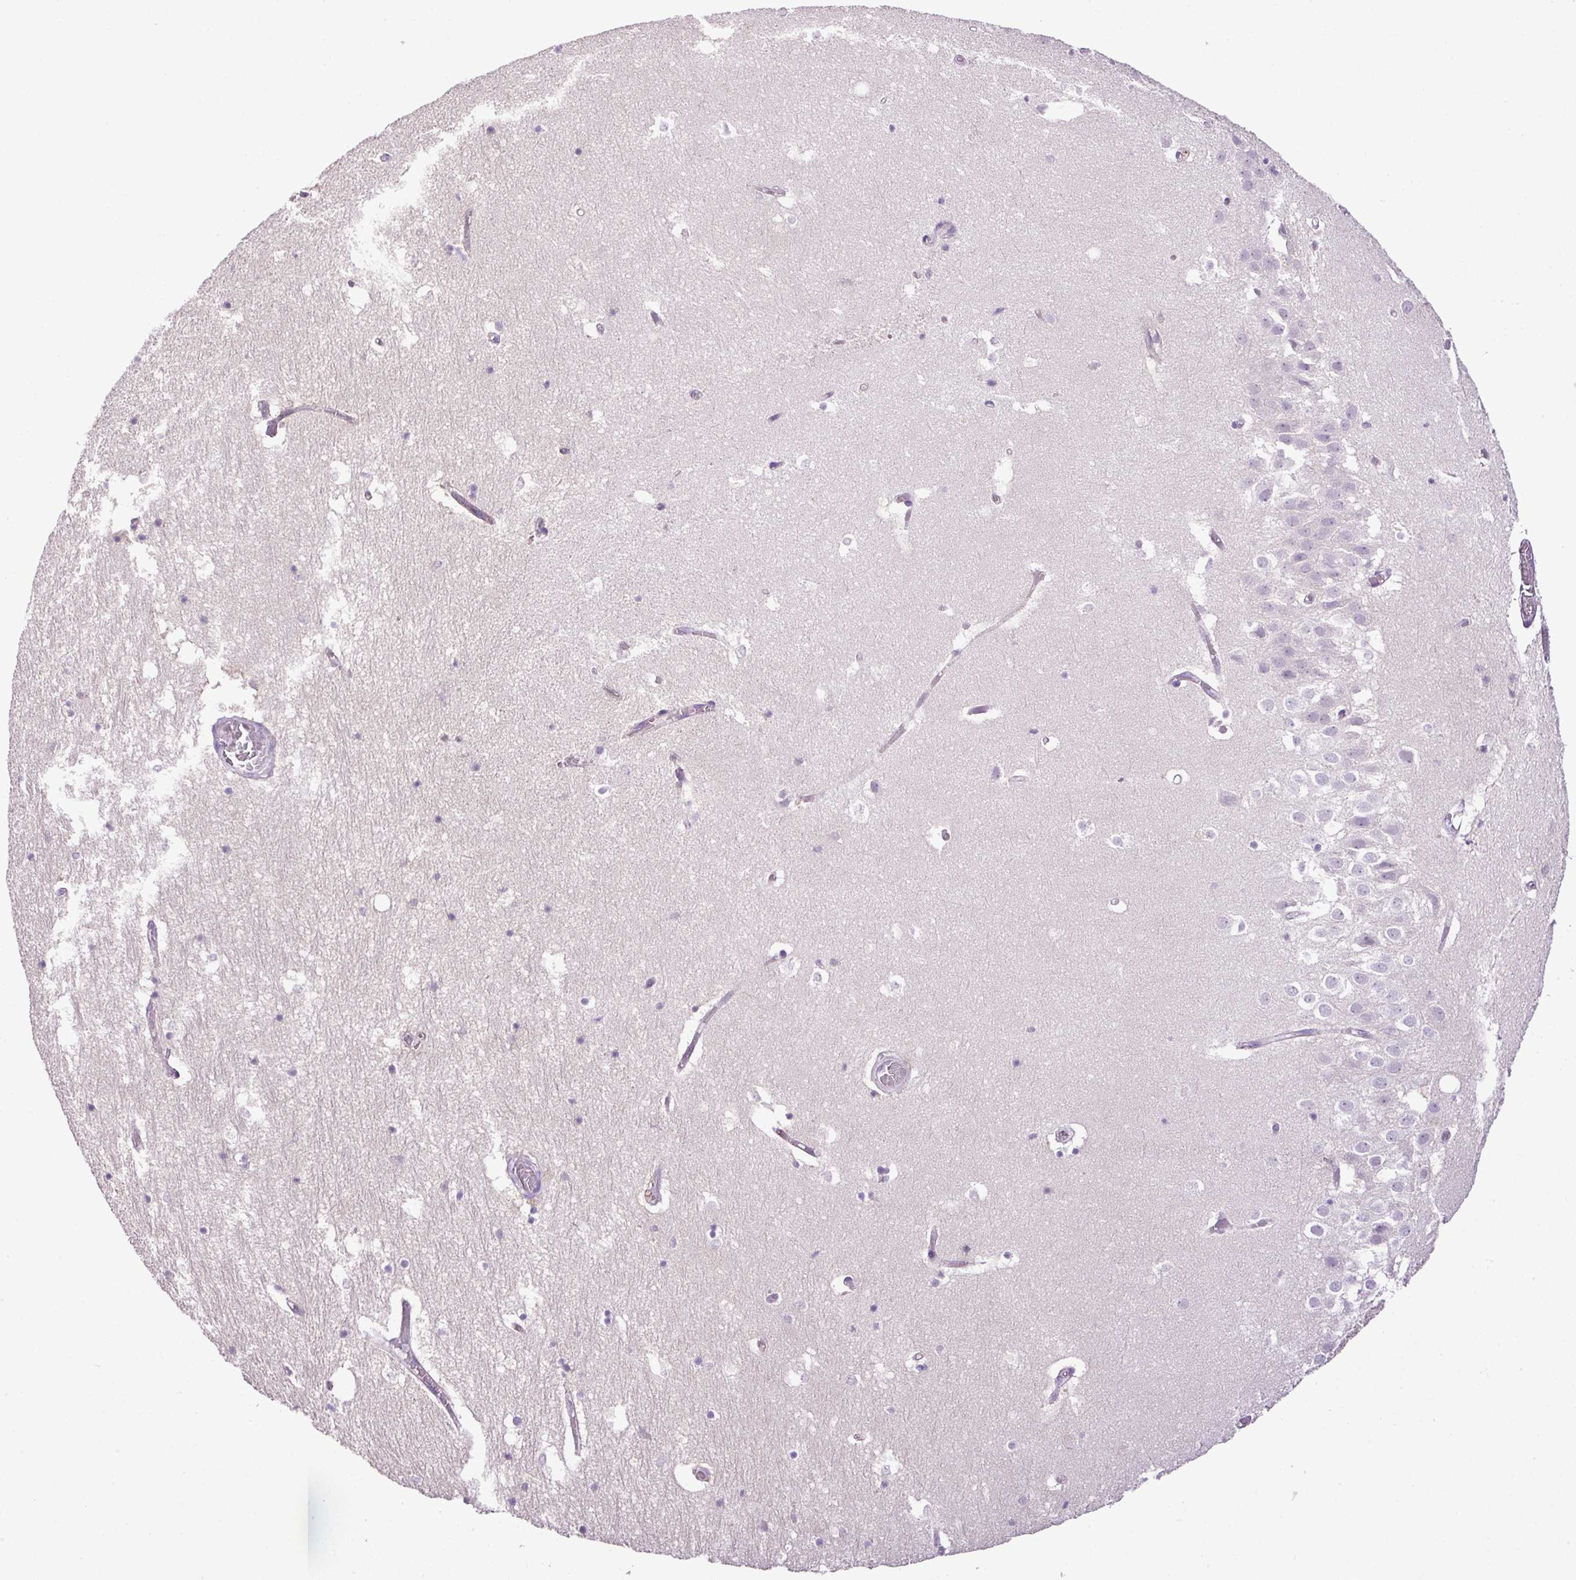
{"staining": {"intensity": "negative", "quantity": "none", "location": "none"}, "tissue": "hippocampus", "cell_type": "Glial cells", "image_type": "normal", "snomed": [{"axis": "morphology", "description": "Normal tissue, NOS"}, {"axis": "topography", "description": "Hippocampus"}], "caption": "This is an immunohistochemistry (IHC) photomicrograph of normal hippocampus. There is no expression in glial cells.", "gene": "HTR3E", "patient": {"sex": "female", "age": 52}}